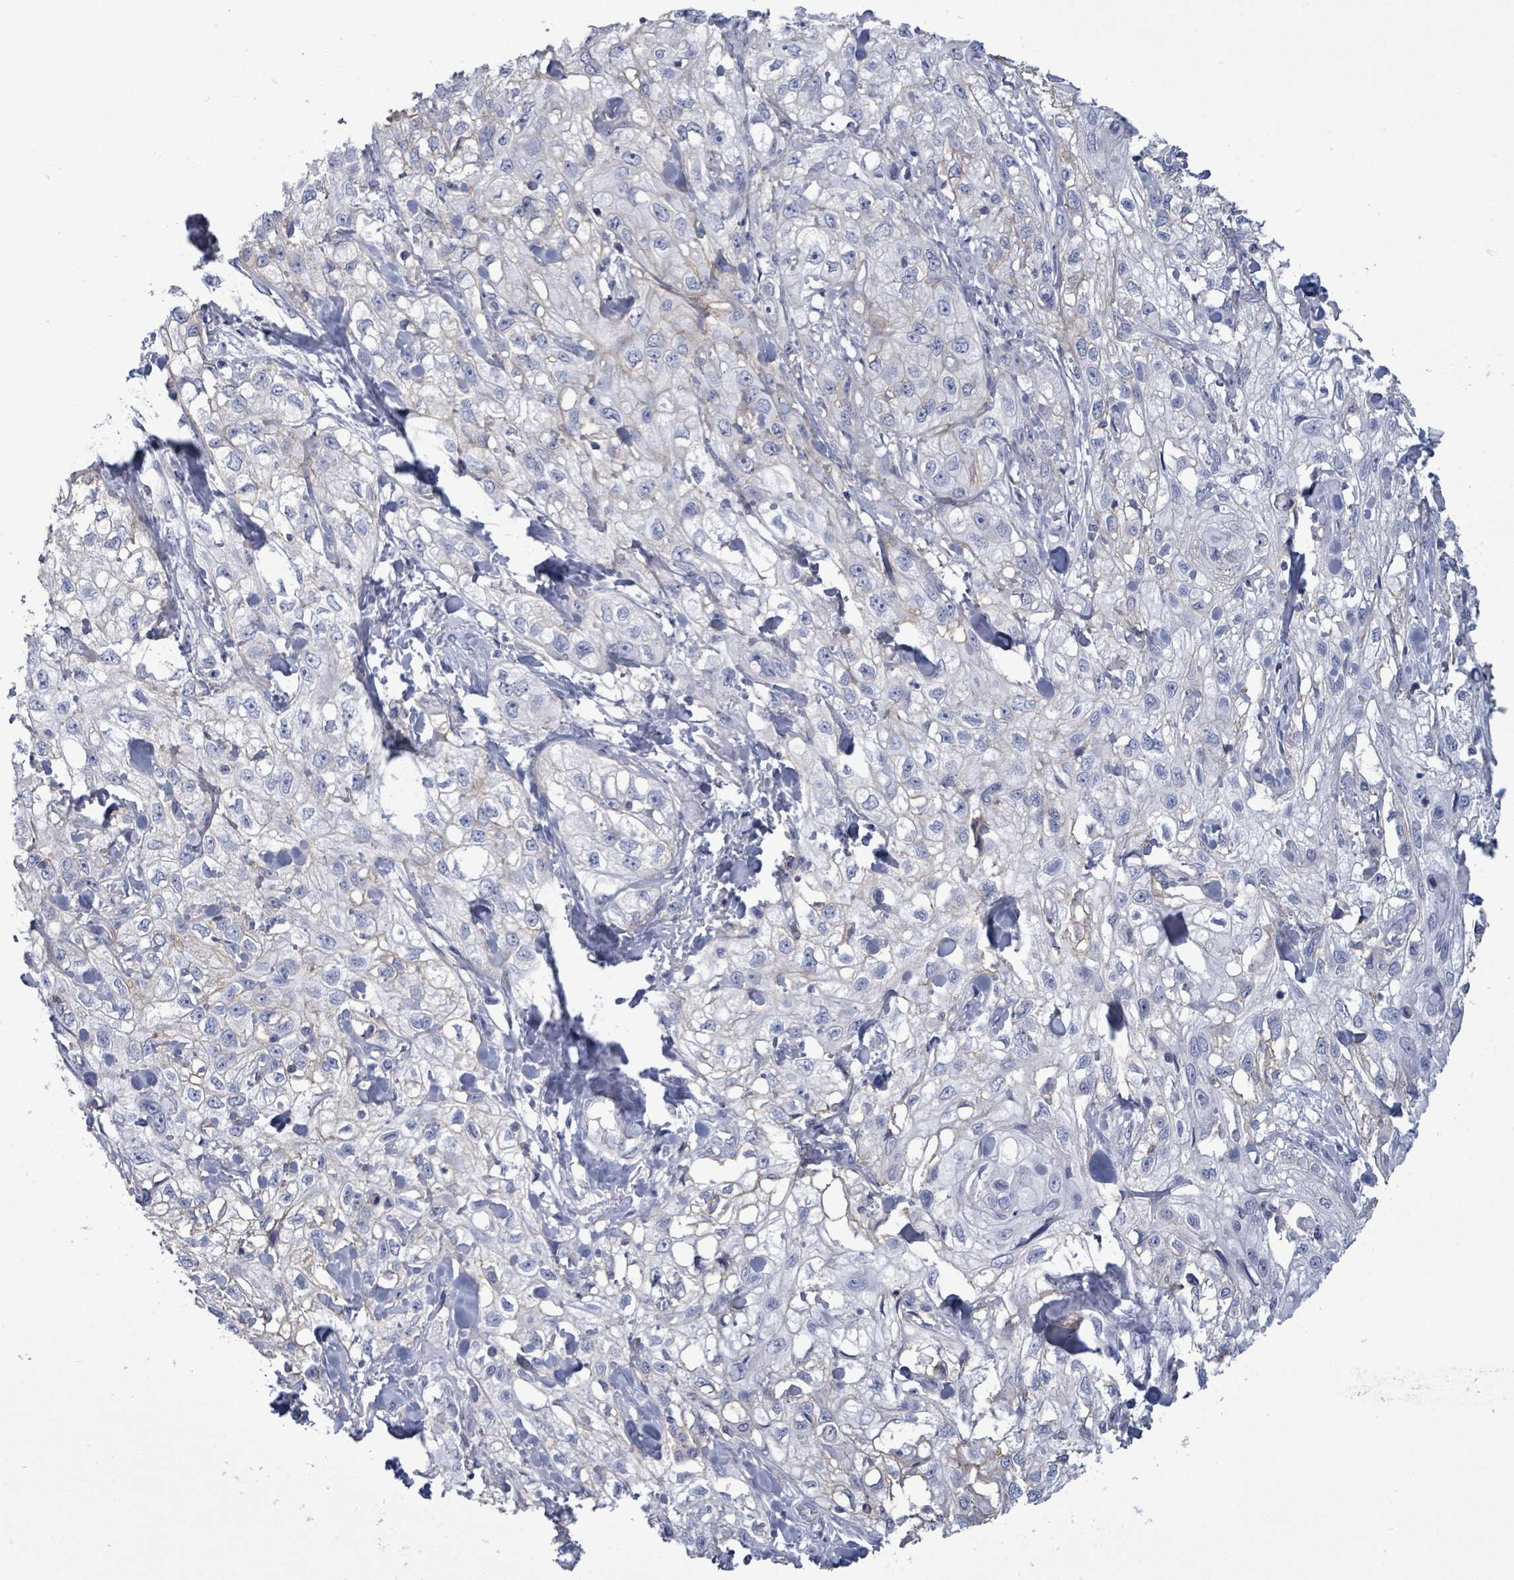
{"staining": {"intensity": "negative", "quantity": "none", "location": "none"}, "tissue": "skin cancer", "cell_type": "Tumor cells", "image_type": "cancer", "snomed": [{"axis": "morphology", "description": "Squamous cell carcinoma, NOS"}, {"axis": "topography", "description": "Skin"}, {"axis": "topography", "description": "Vulva"}], "caption": "This is a histopathology image of IHC staining of squamous cell carcinoma (skin), which shows no staining in tumor cells. Brightfield microscopy of immunohistochemistry stained with DAB (3,3'-diaminobenzidine) (brown) and hematoxylin (blue), captured at high magnification.", "gene": "BSG", "patient": {"sex": "female", "age": 86}}